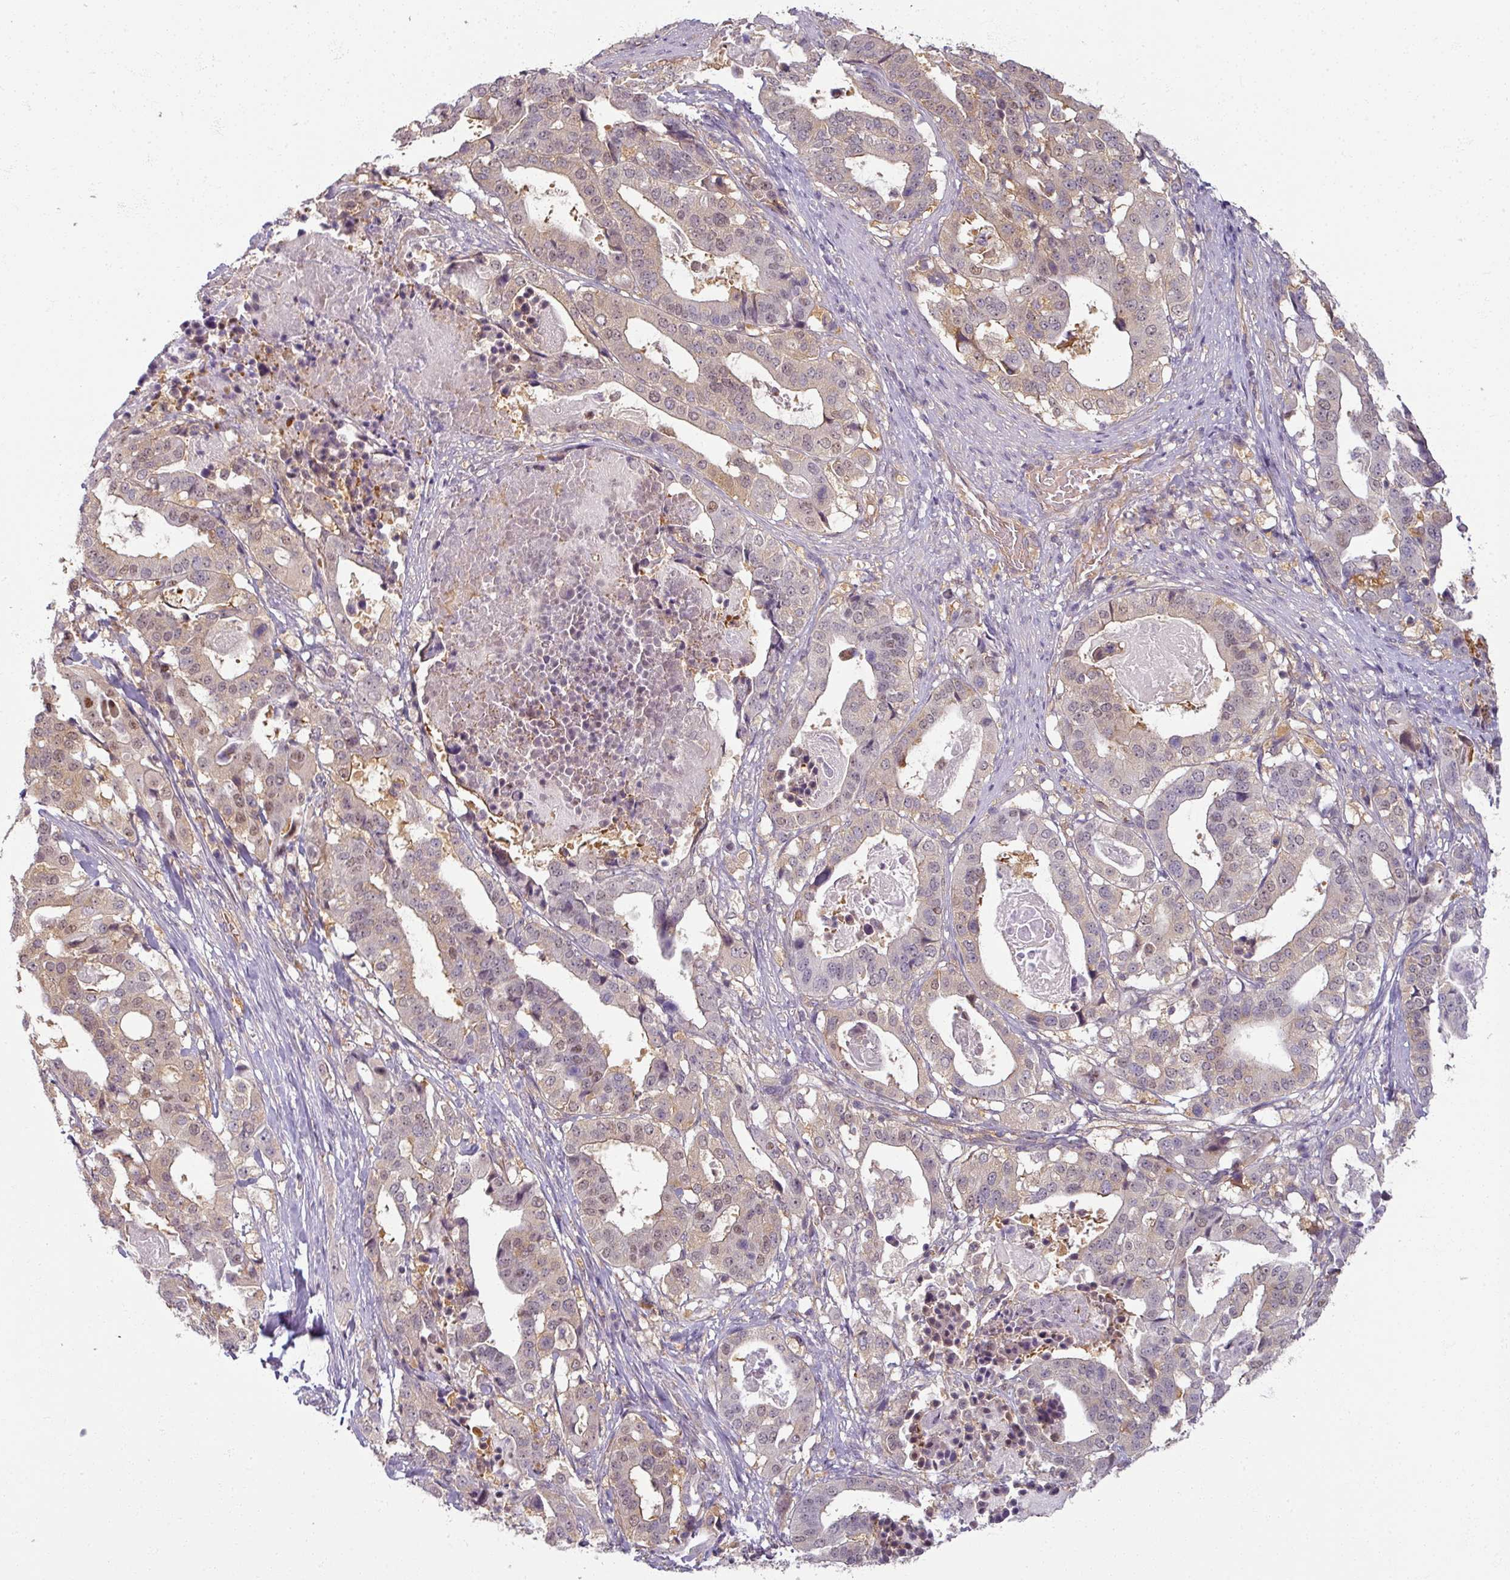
{"staining": {"intensity": "weak", "quantity": "<25%", "location": "cytoplasmic/membranous,nuclear"}, "tissue": "stomach cancer", "cell_type": "Tumor cells", "image_type": "cancer", "snomed": [{"axis": "morphology", "description": "Adenocarcinoma, NOS"}, {"axis": "topography", "description": "Stomach"}], "caption": "The micrograph displays no significant staining in tumor cells of stomach adenocarcinoma. (DAB IHC visualized using brightfield microscopy, high magnification).", "gene": "AGPAT4", "patient": {"sex": "male", "age": 48}}